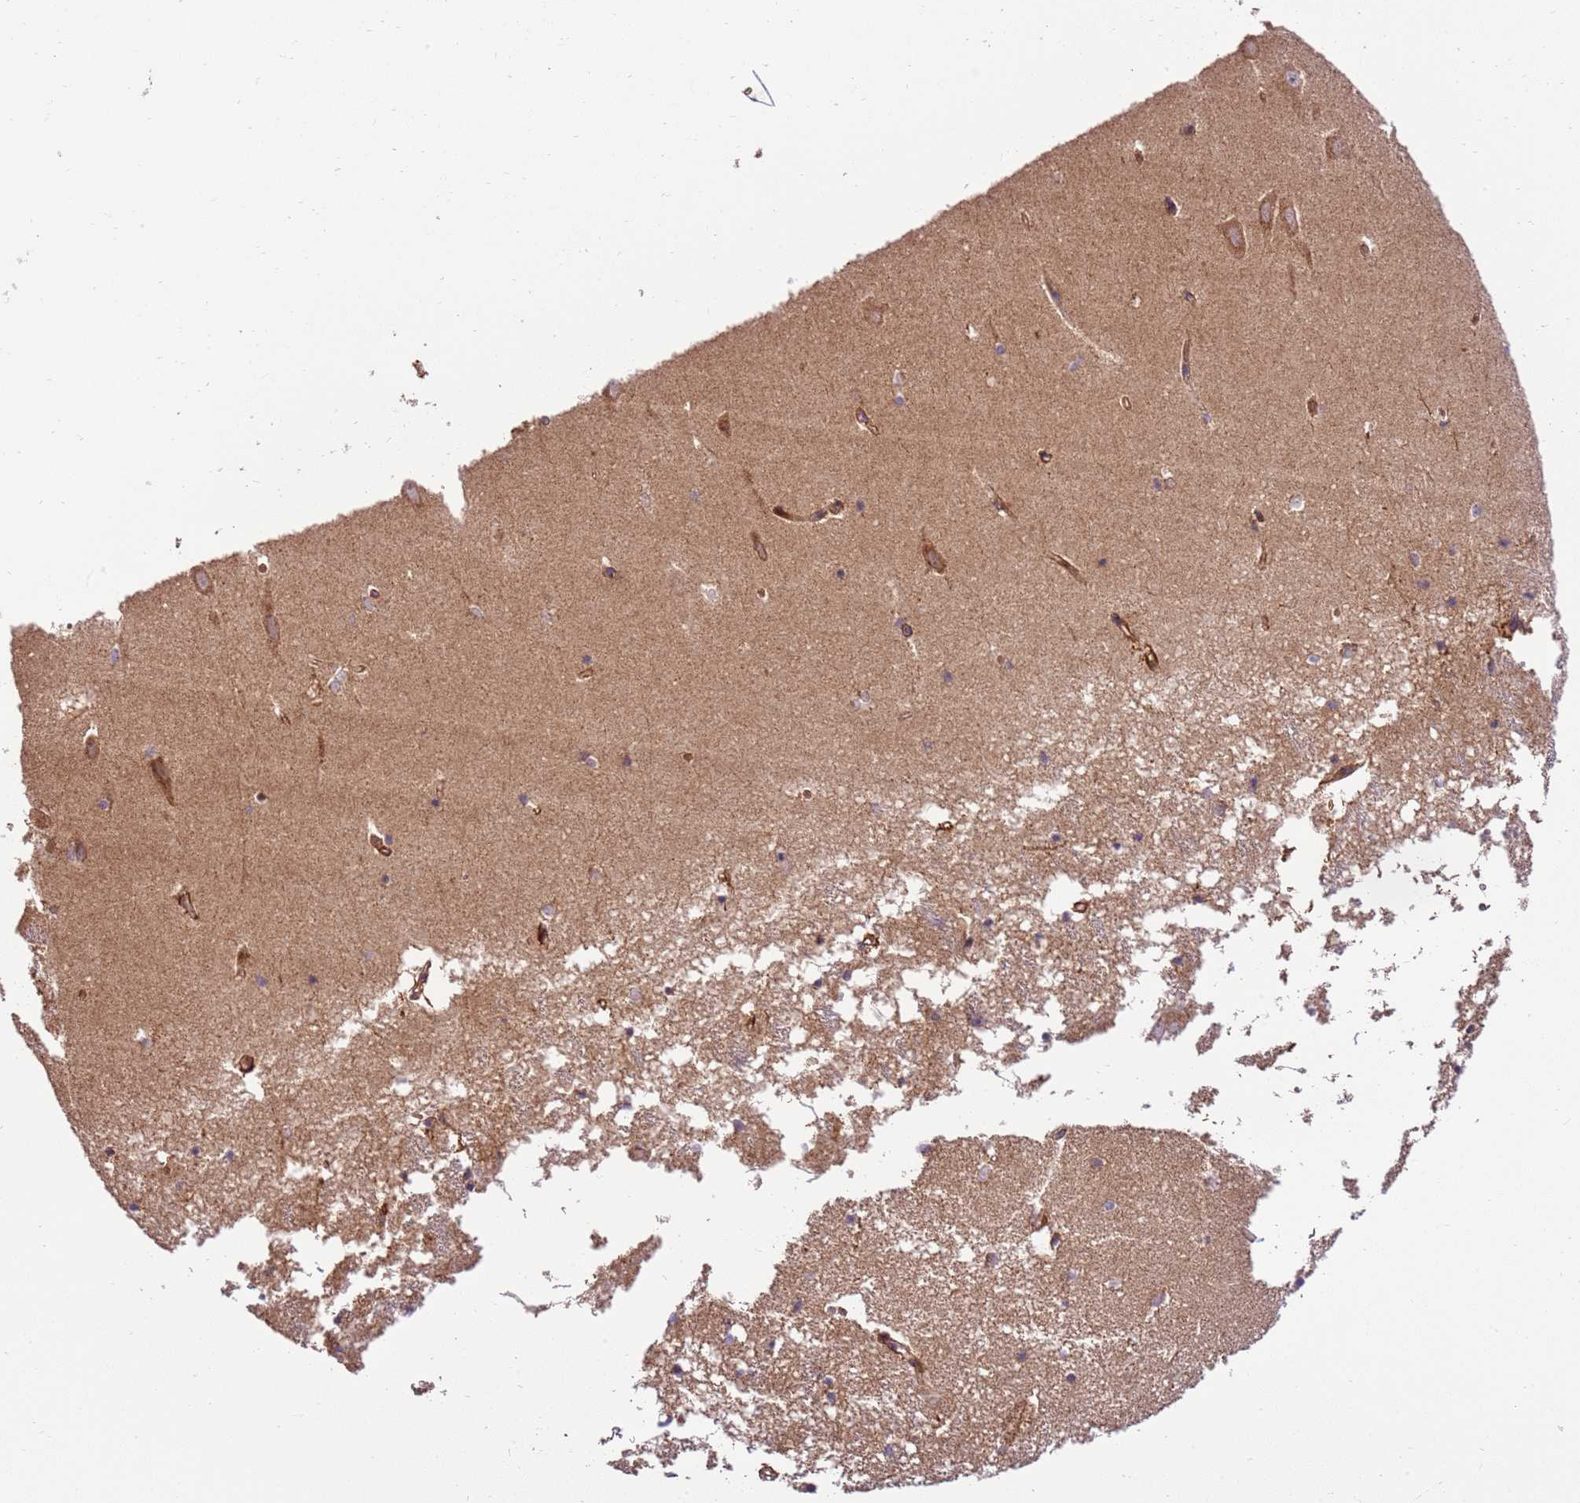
{"staining": {"intensity": "weak", "quantity": "<25%", "location": "cytoplasmic/membranous"}, "tissue": "hippocampus", "cell_type": "Glial cells", "image_type": "normal", "snomed": [{"axis": "morphology", "description": "Normal tissue, NOS"}, {"axis": "topography", "description": "Hippocampus"}], "caption": "High magnification brightfield microscopy of unremarkable hippocampus stained with DAB (brown) and counterstained with hematoxylin (blue): glial cells show no significant positivity.", "gene": "SPATA2L", "patient": {"sex": "male", "age": 70}}